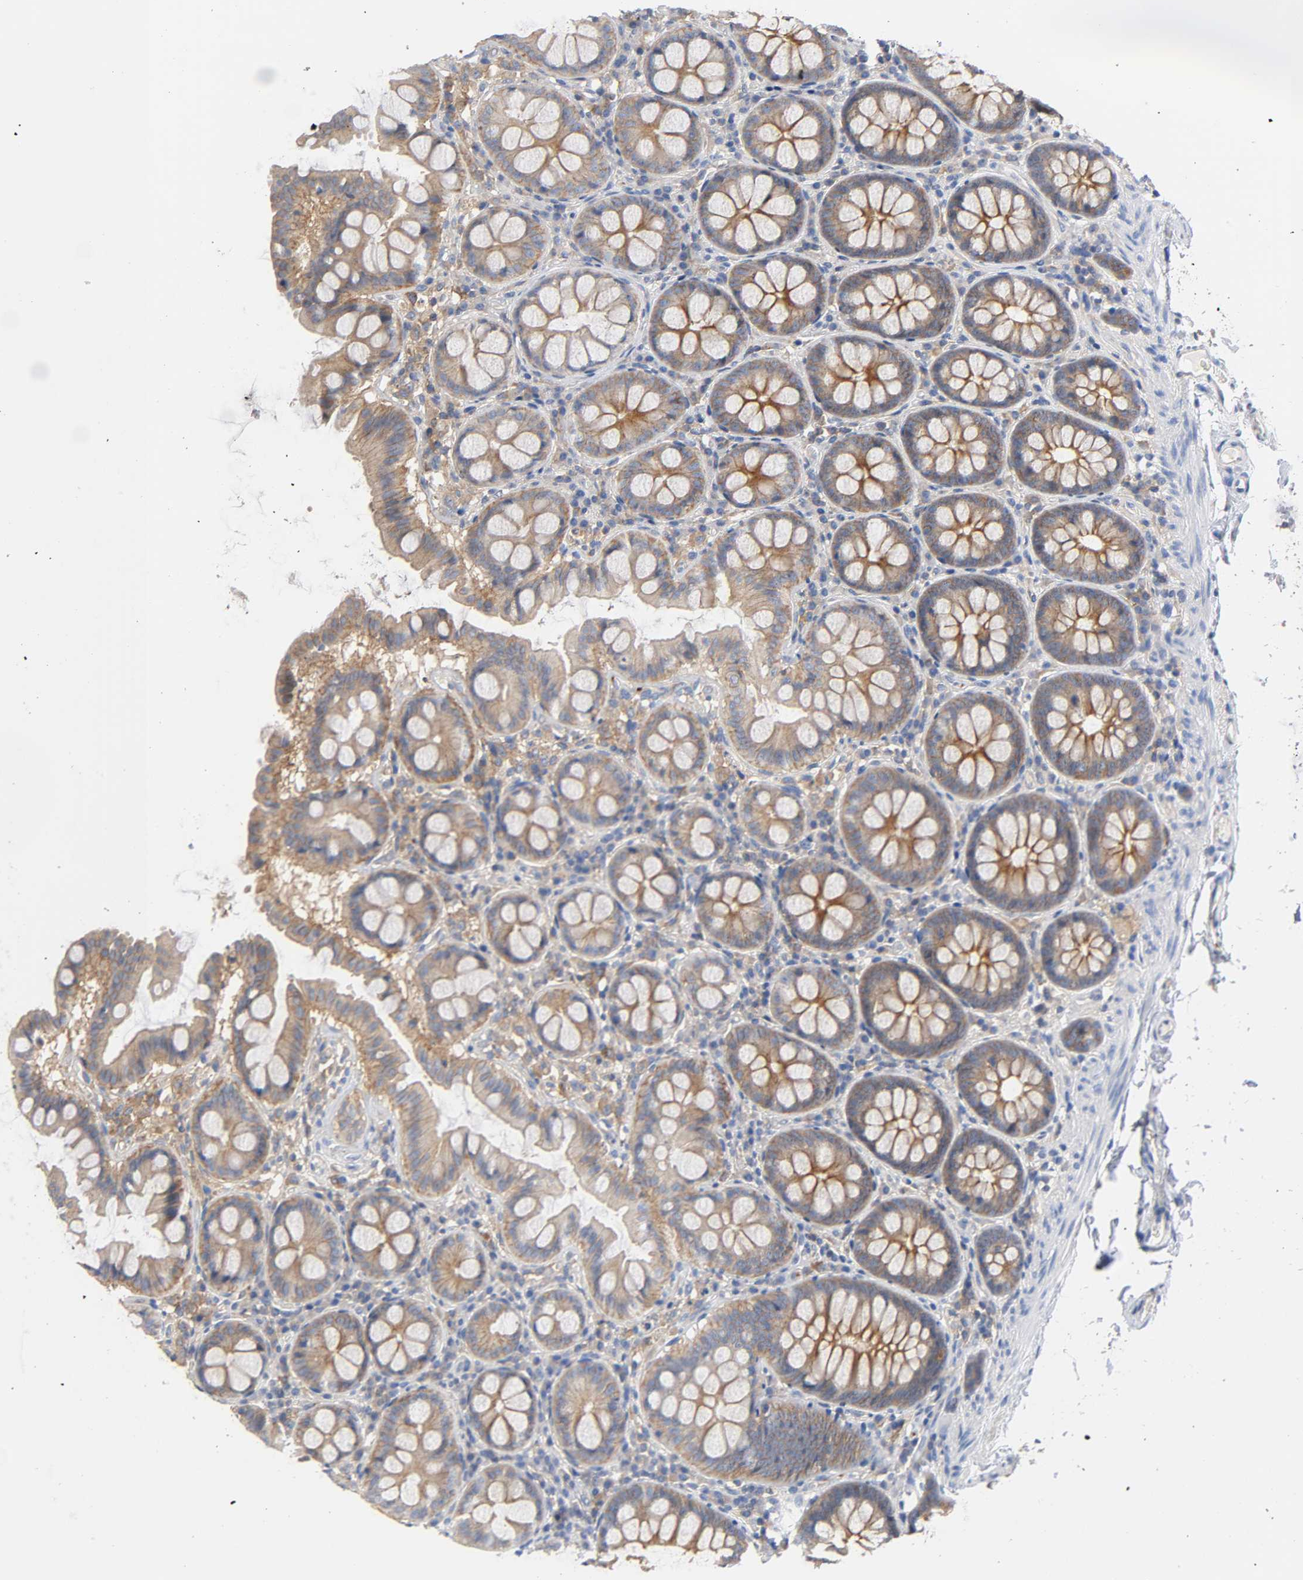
{"staining": {"intensity": "negative", "quantity": "none", "location": "none"}, "tissue": "colon", "cell_type": "Endothelial cells", "image_type": "normal", "snomed": [{"axis": "morphology", "description": "Normal tissue, NOS"}, {"axis": "topography", "description": "Colon"}], "caption": "DAB (3,3'-diaminobenzidine) immunohistochemical staining of unremarkable human colon shows no significant staining in endothelial cells. (DAB immunohistochemistry with hematoxylin counter stain).", "gene": "SRC", "patient": {"sex": "female", "age": 61}}